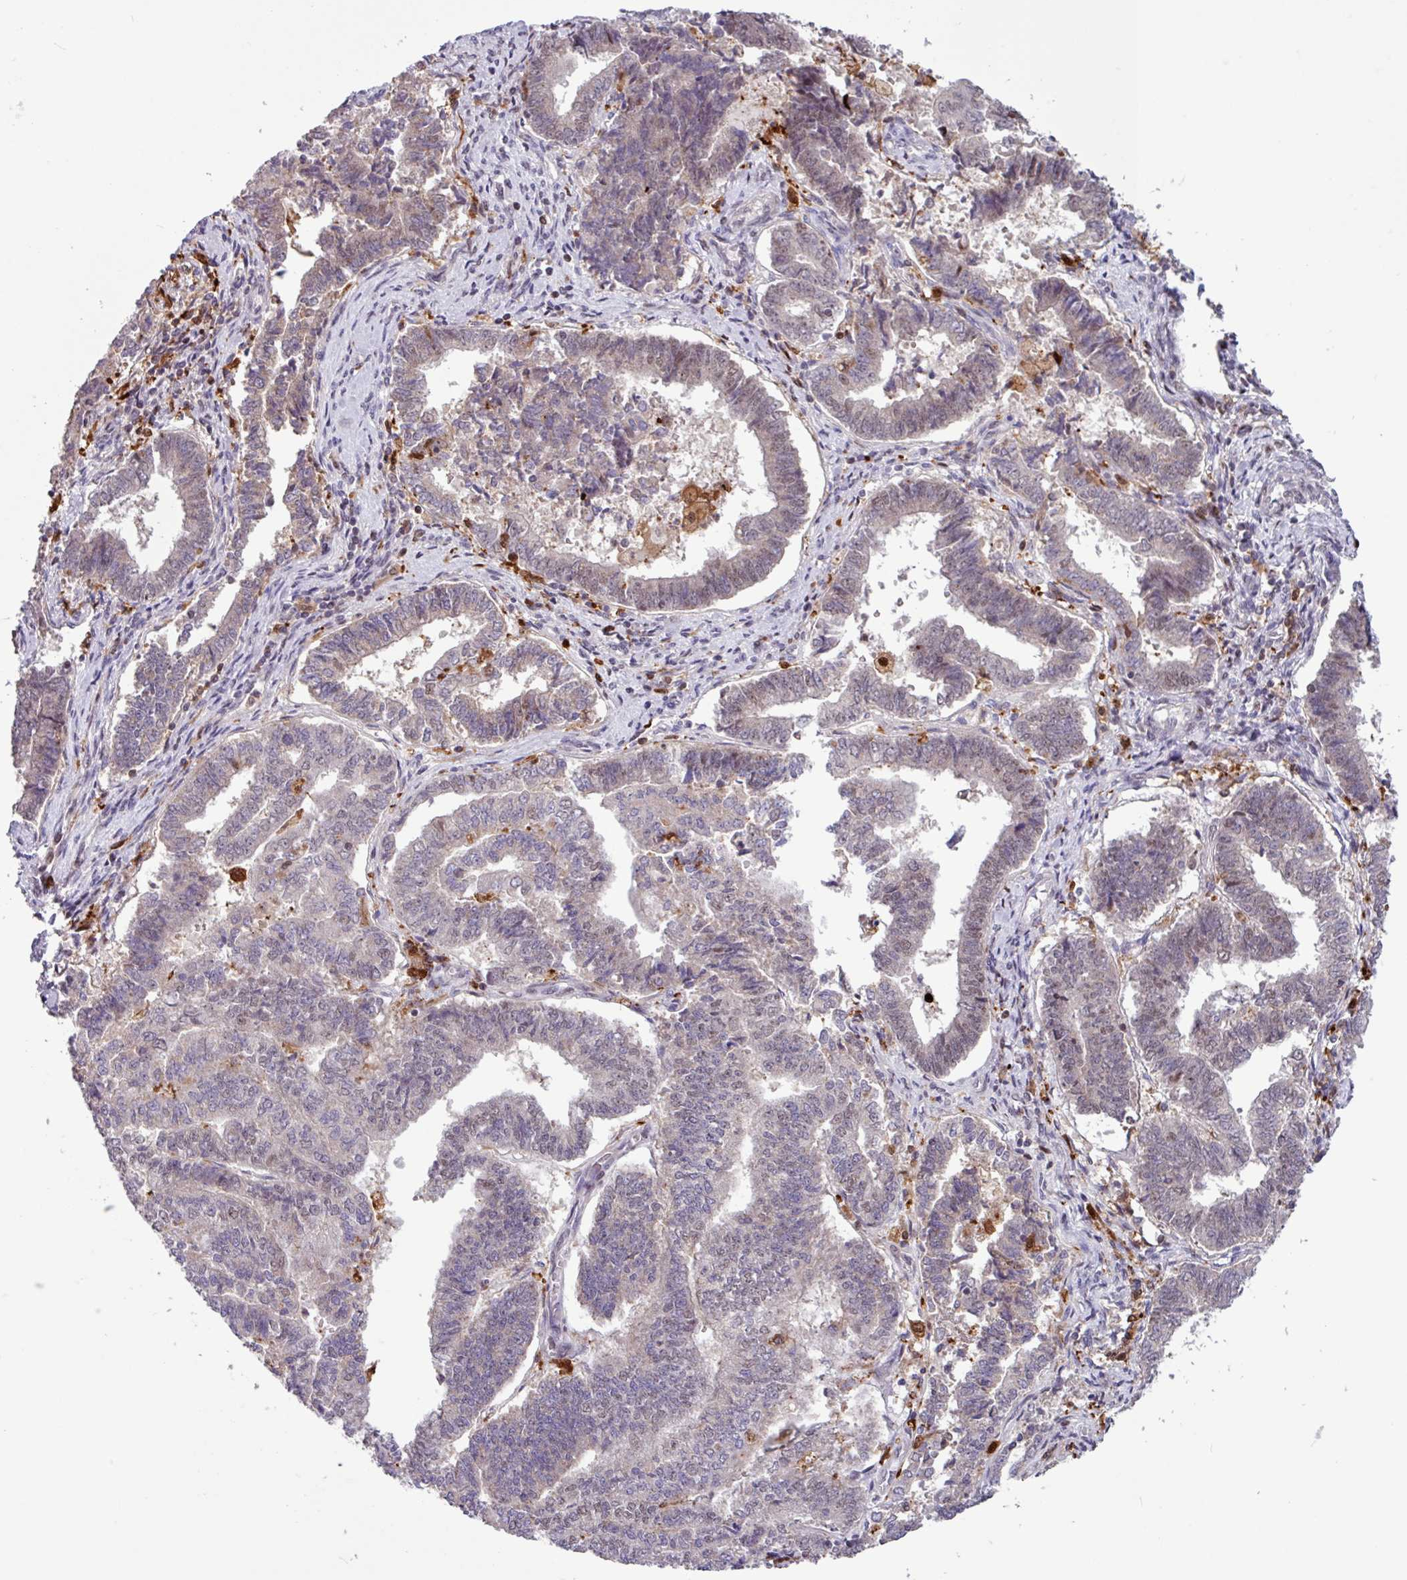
{"staining": {"intensity": "weak", "quantity": "25%-75%", "location": "nuclear"}, "tissue": "endometrial cancer", "cell_type": "Tumor cells", "image_type": "cancer", "snomed": [{"axis": "morphology", "description": "Adenocarcinoma, NOS"}, {"axis": "topography", "description": "Endometrium"}], "caption": "Brown immunohistochemical staining in endometrial cancer reveals weak nuclear staining in about 25%-75% of tumor cells.", "gene": "BRD3", "patient": {"sex": "female", "age": 72}}